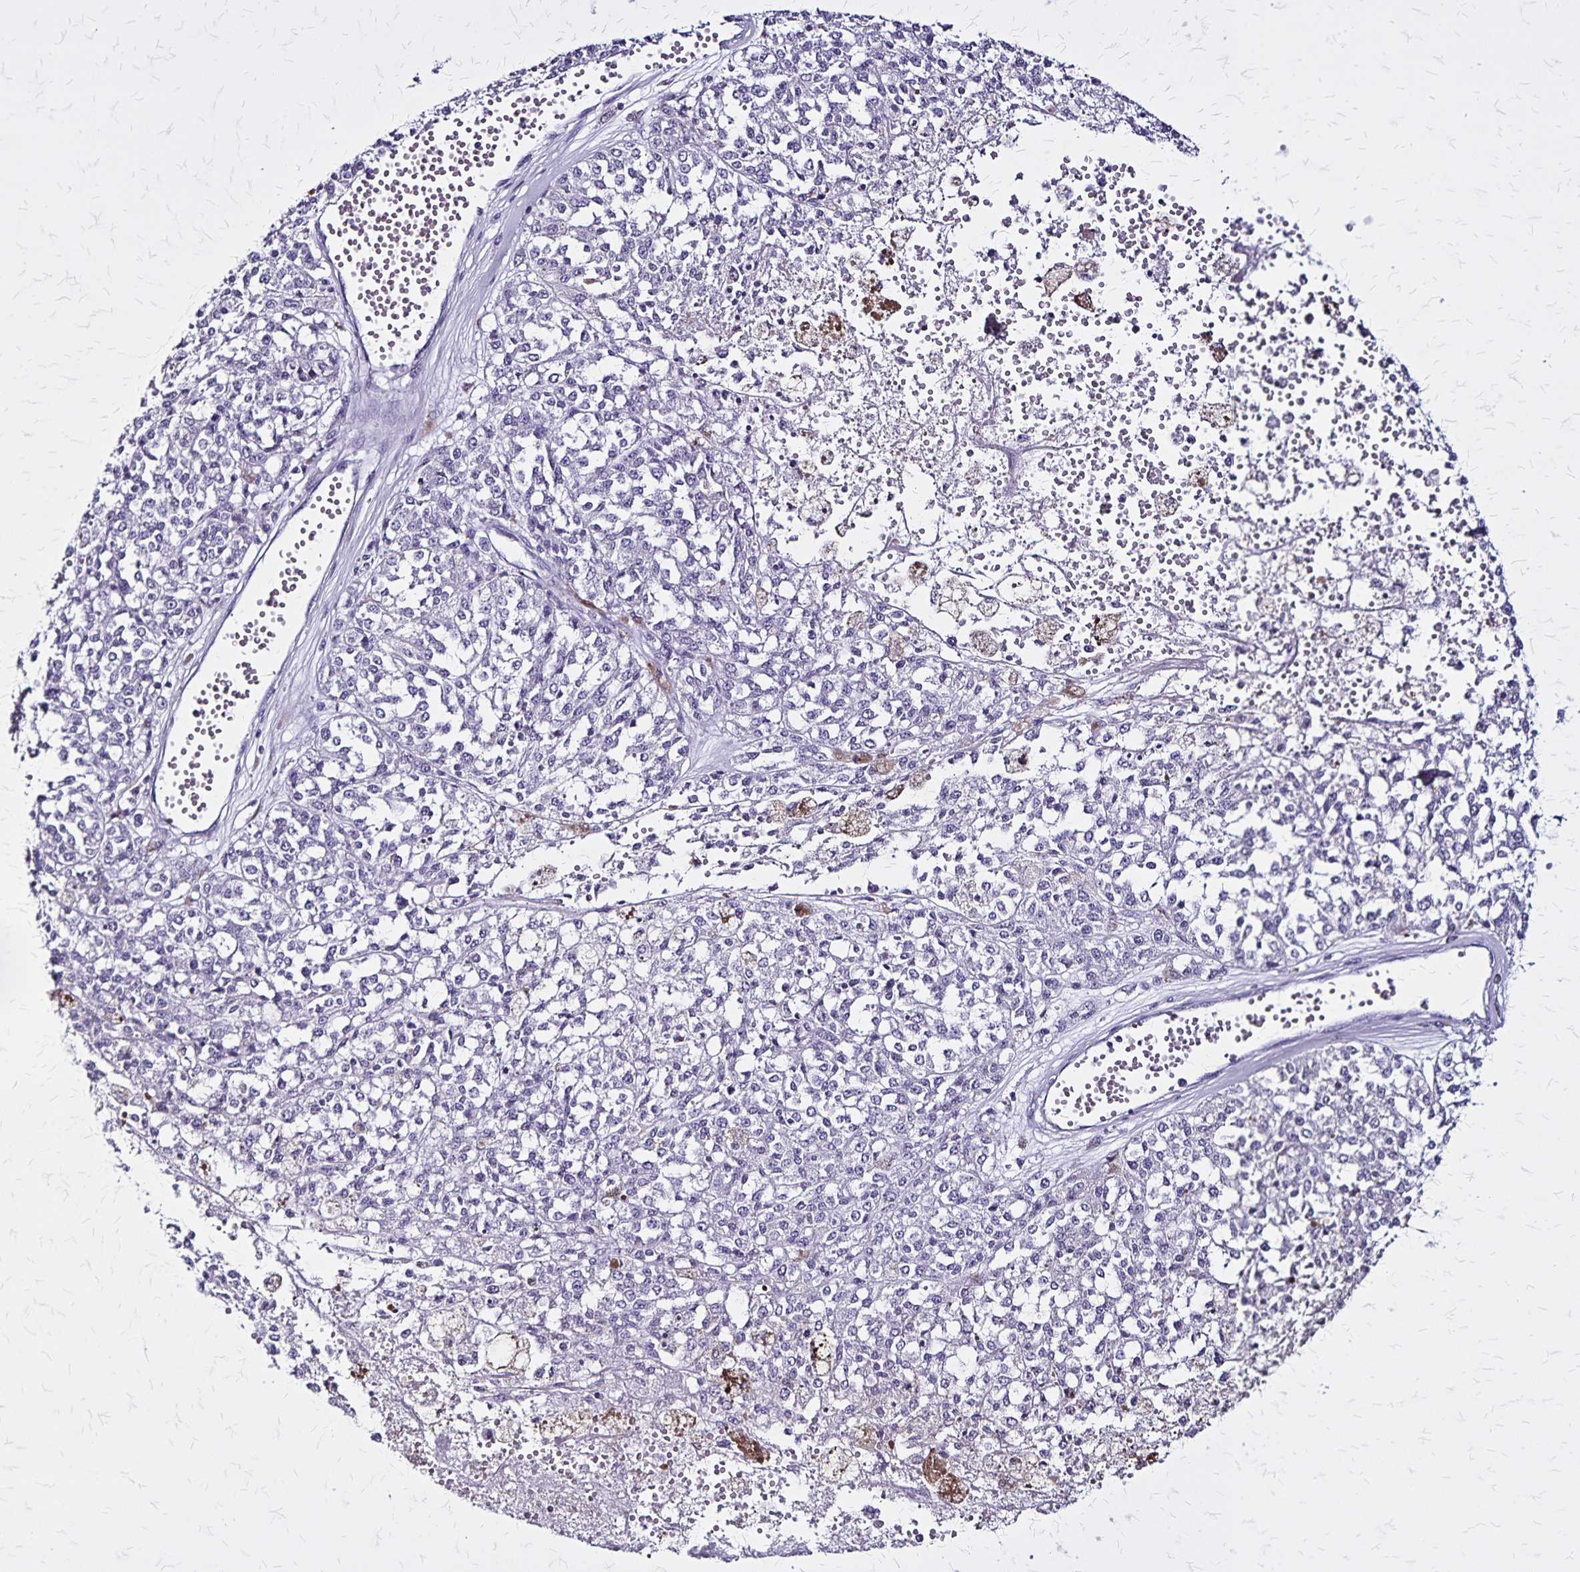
{"staining": {"intensity": "negative", "quantity": "none", "location": "none"}, "tissue": "melanoma", "cell_type": "Tumor cells", "image_type": "cancer", "snomed": [{"axis": "morphology", "description": "Malignant melanoma, Metastatic site"}, {"axis": "topography", "description": "Lymph node"}], "caption": "Melanoma stained for a protein using IHC exhibits no expression tumor cells.", "gene": "KRT2", "patient": {"sex": "female", "age": 64}}